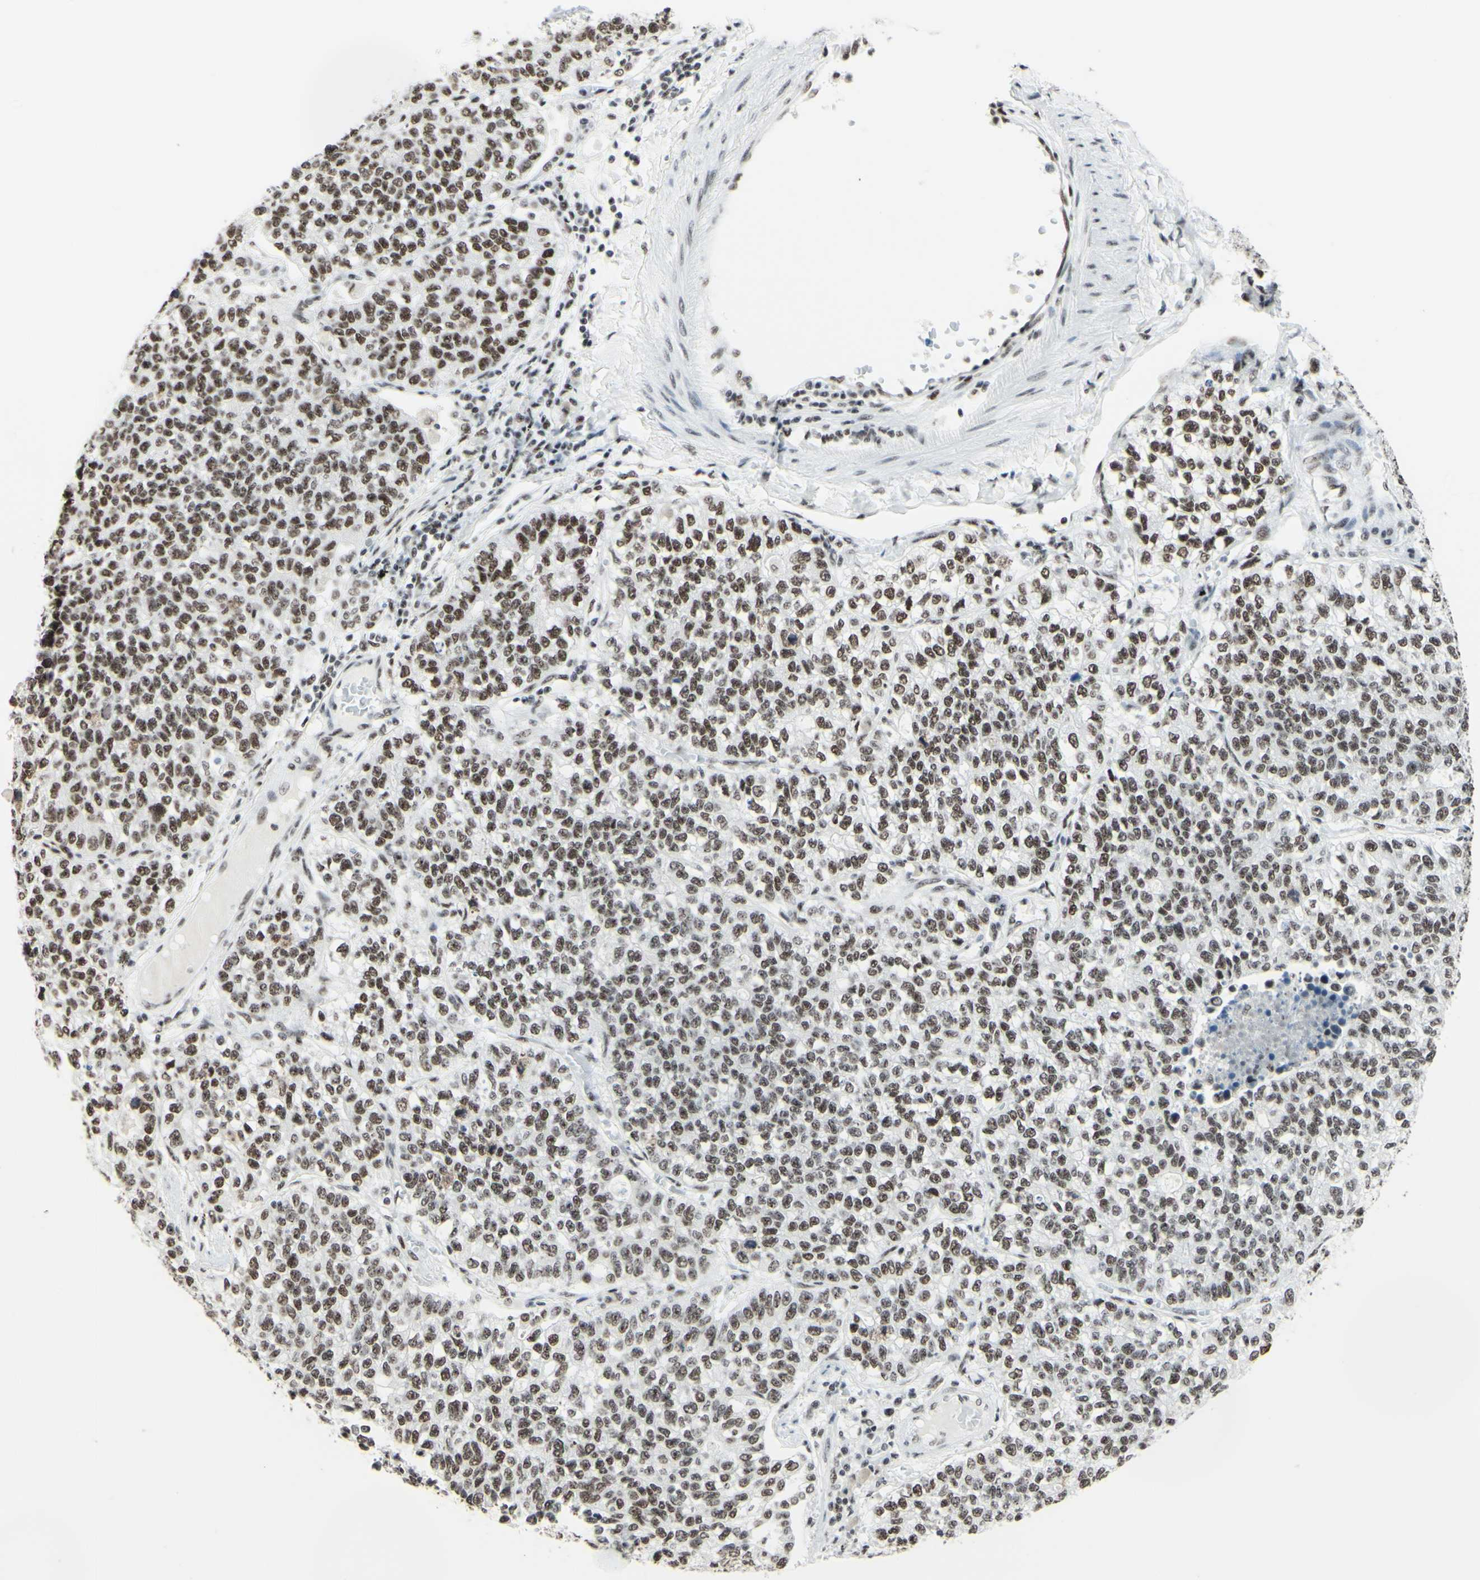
{"staining": {"intensity": "moderate", "quantity": "<25%", "location": "nuclear"}, "tissue": "lung cancer", "cell_type": "Tumor cells", "image_type": "cancer", "snomed": [{"axis": "morphology", "description": "Adenocarcinoma, NOS"}, {"axis": "topography", "description": "Lung"}], "caption": "The photomicrograph exhibits staining of lung cancer (adenocarcinoma), revealing moderate nuclear protein positivity (brown color) within tumor cells.", "gene": "WTAP", "patient": {"sex": "male", "age": 49}}